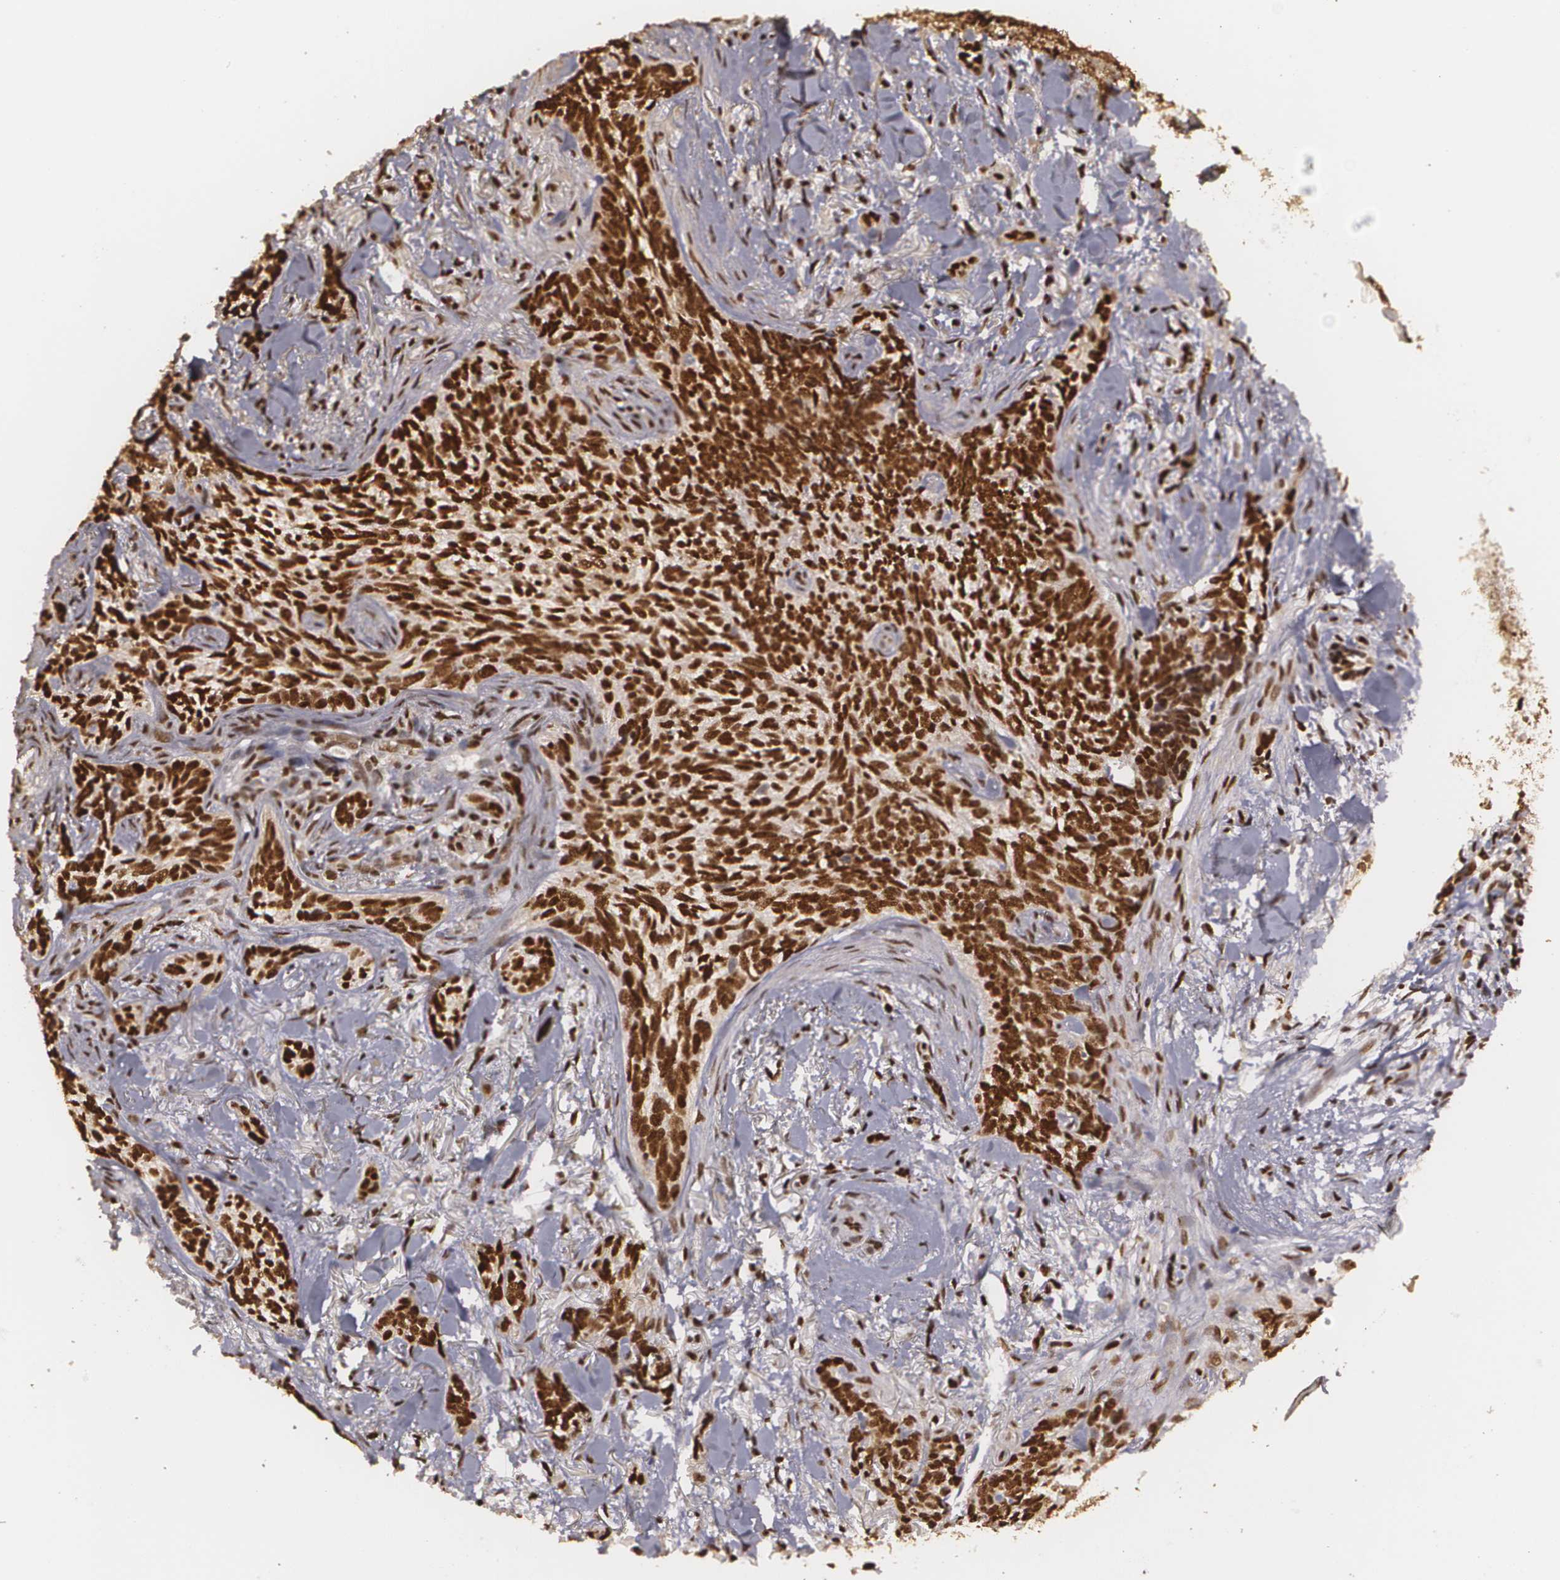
{"staining": {"intensity": "strong", "quantity": ">75%", "location": "cytoplasmic/membranous,nuclear"}, "tissue": "skin cancer", "cell_type": "Tumor cells", "image_type": "cancer", "snomed": [{"axis": "morphology", "description": "Basal cell carcinoma"}, {"axis": "topography", "description": "Skin"}], "caption": "Basal cell carcinoma (skin) tissue displays strong cytoplasmic/membranous and nuclear positivity in approximately >75% of tumor cells, visualized by immunohistochemistry.", "gene": "RCOR1", "patient": {"sex": "female", "age": 81}}